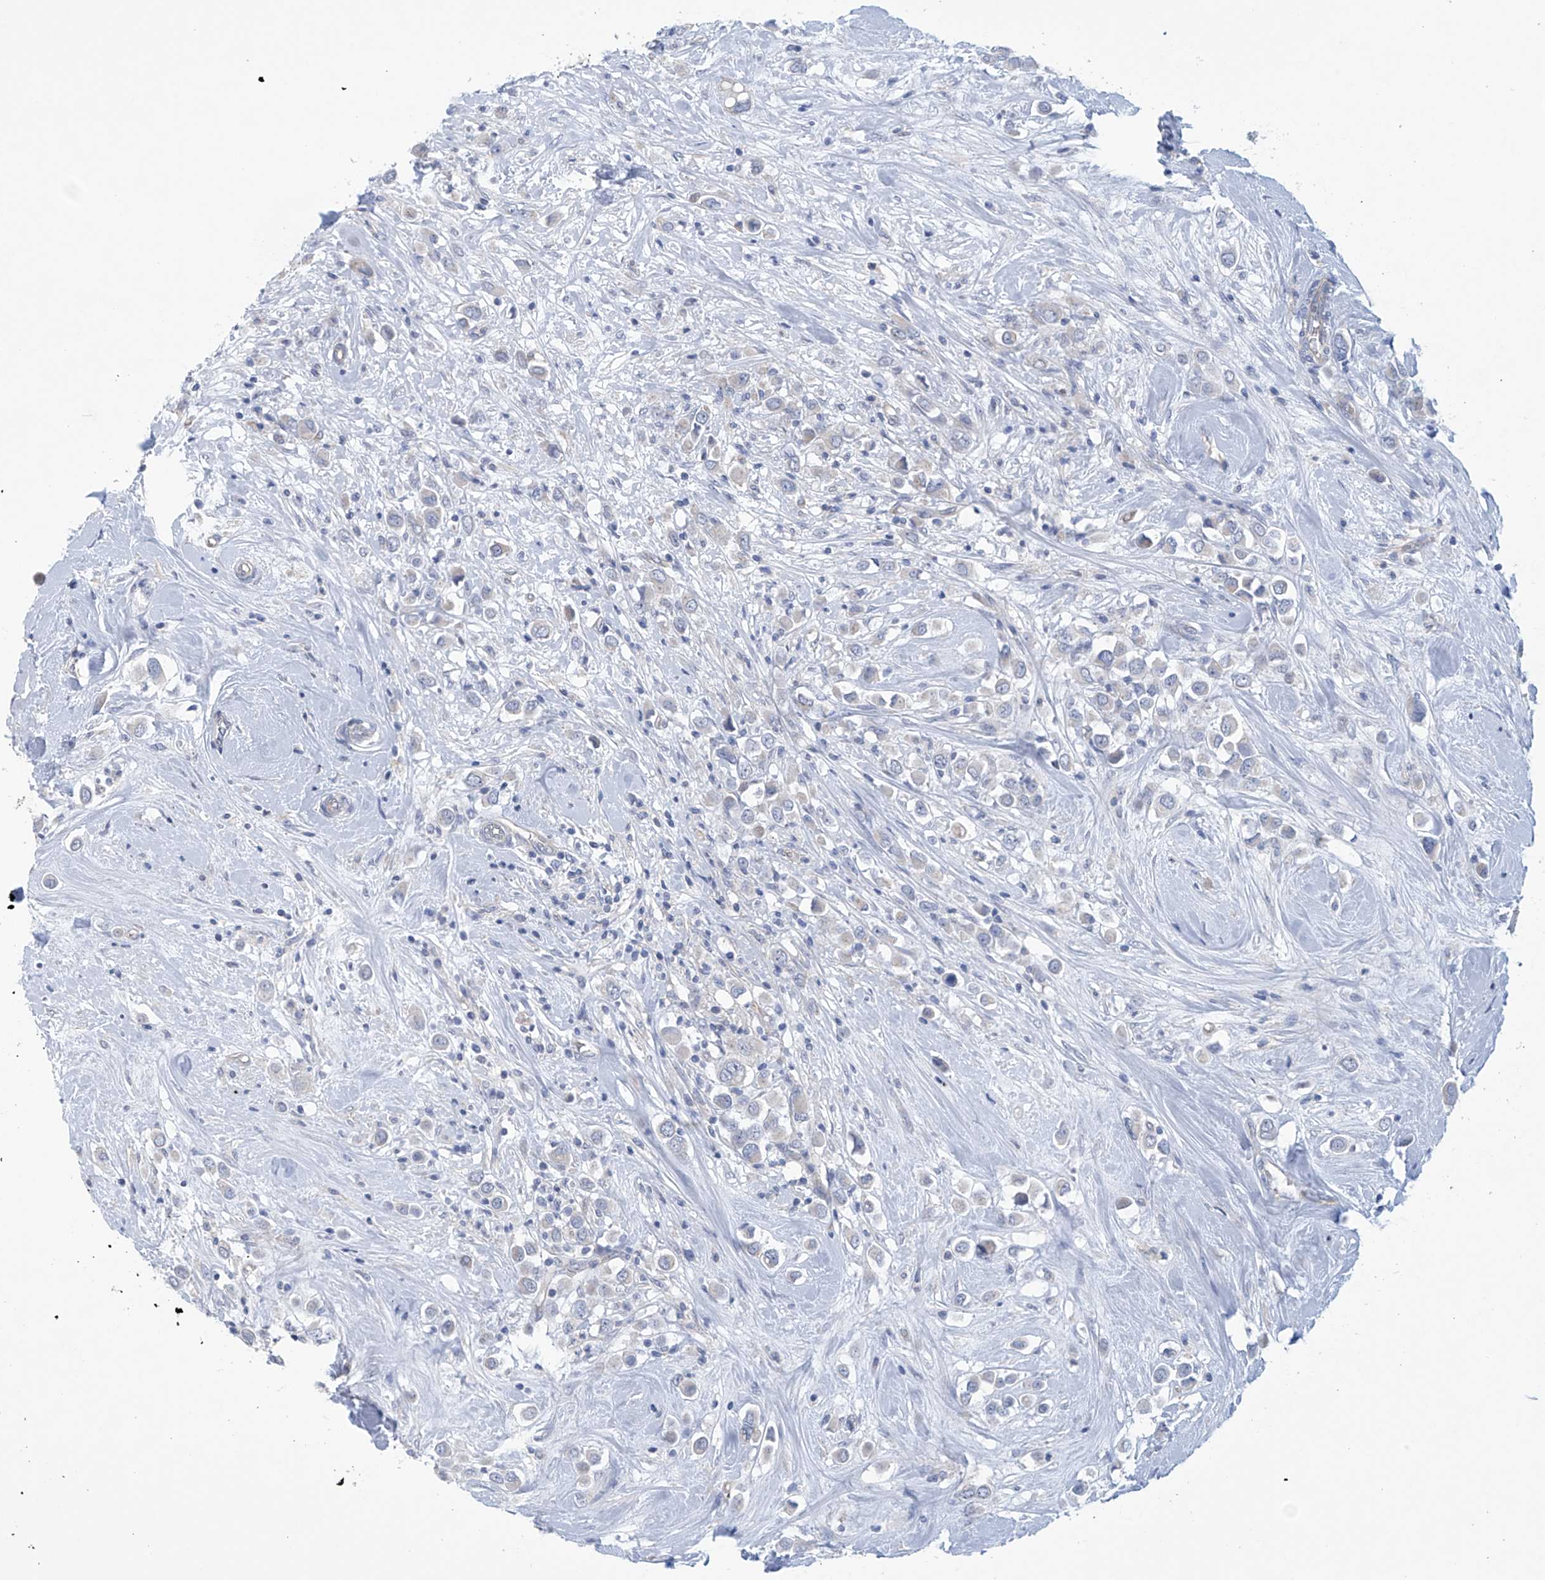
{"staining": {"intensity": "negative", "quantity": "none", "location": "none"}, "tissue": "breast cancer", "cell_type": "Tumor cells", "image_type": "cancer", "snomed": [{"axis": "morphology", "description": "Duct carcinoma"}, {"axis": "topography", "description": "Breast"}], "caption": "This is an immunohistochemistry (IHC) micrograph of human intraductal carcinoma (breast). There is no staining in tumor cells.", "gene": "ABHD13", "patient": {"sex": "female", "age": 61}}